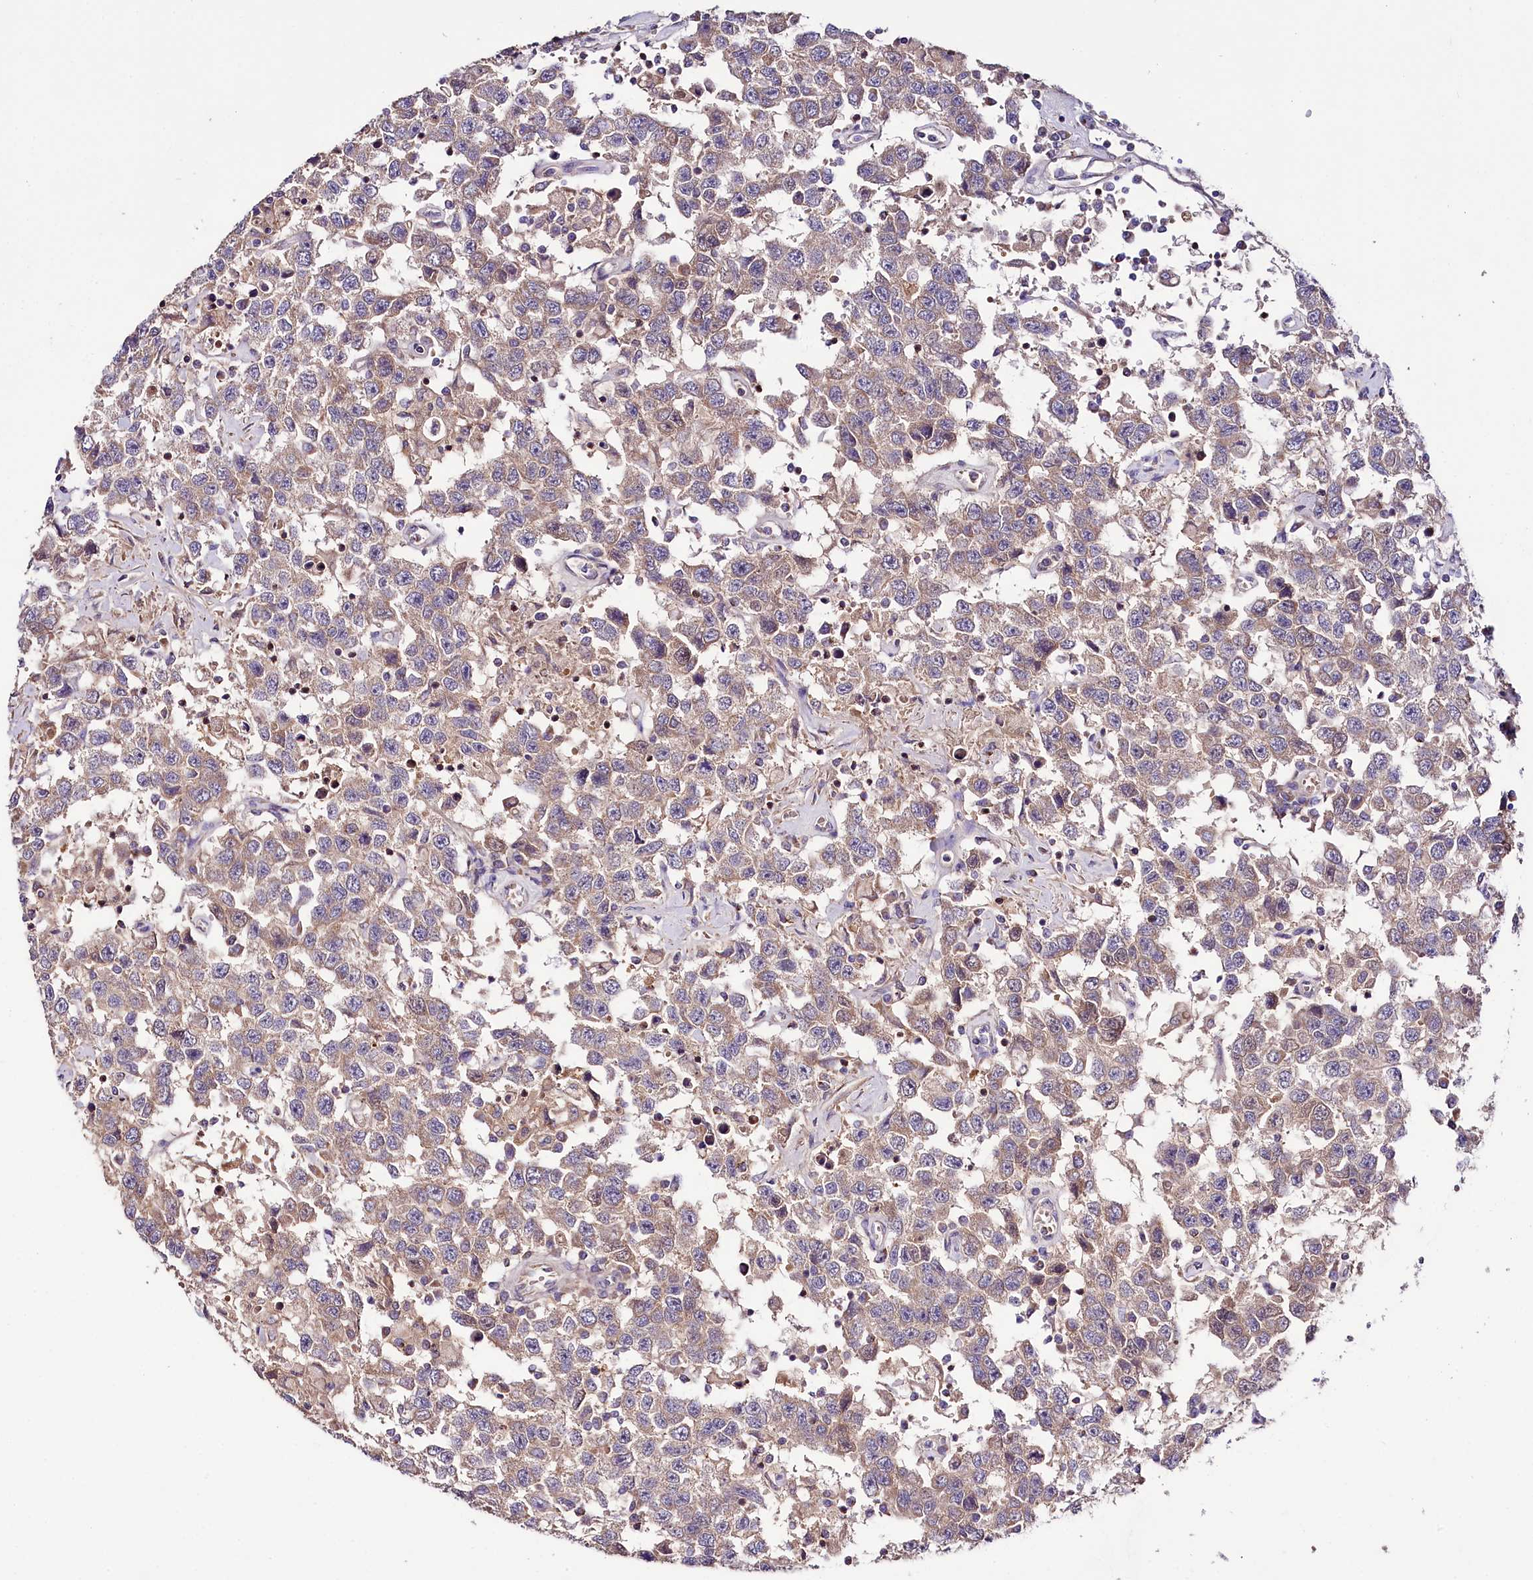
{"staining": {"intensity": "weak", "quantity": "25%-75%", "location": "cytoplasmic/membranous"}, "tissue": "testis cancer", "cell_type": "Tumor cells", "image_type": "cancer", "snomed": [{"axis": "morphology", "description": "Seminoma, NOS"}, {"axis": "topography", "description": "Testis"}], "caption": "Immunohistochemical staining of testis cancer demonstrates low levels of weak cytoplasmic/membranous protein staining in approximately 25%-75% of tumor cells.", "gene": "ZNF45", "patient": {"sex": "male", "age": 41}}